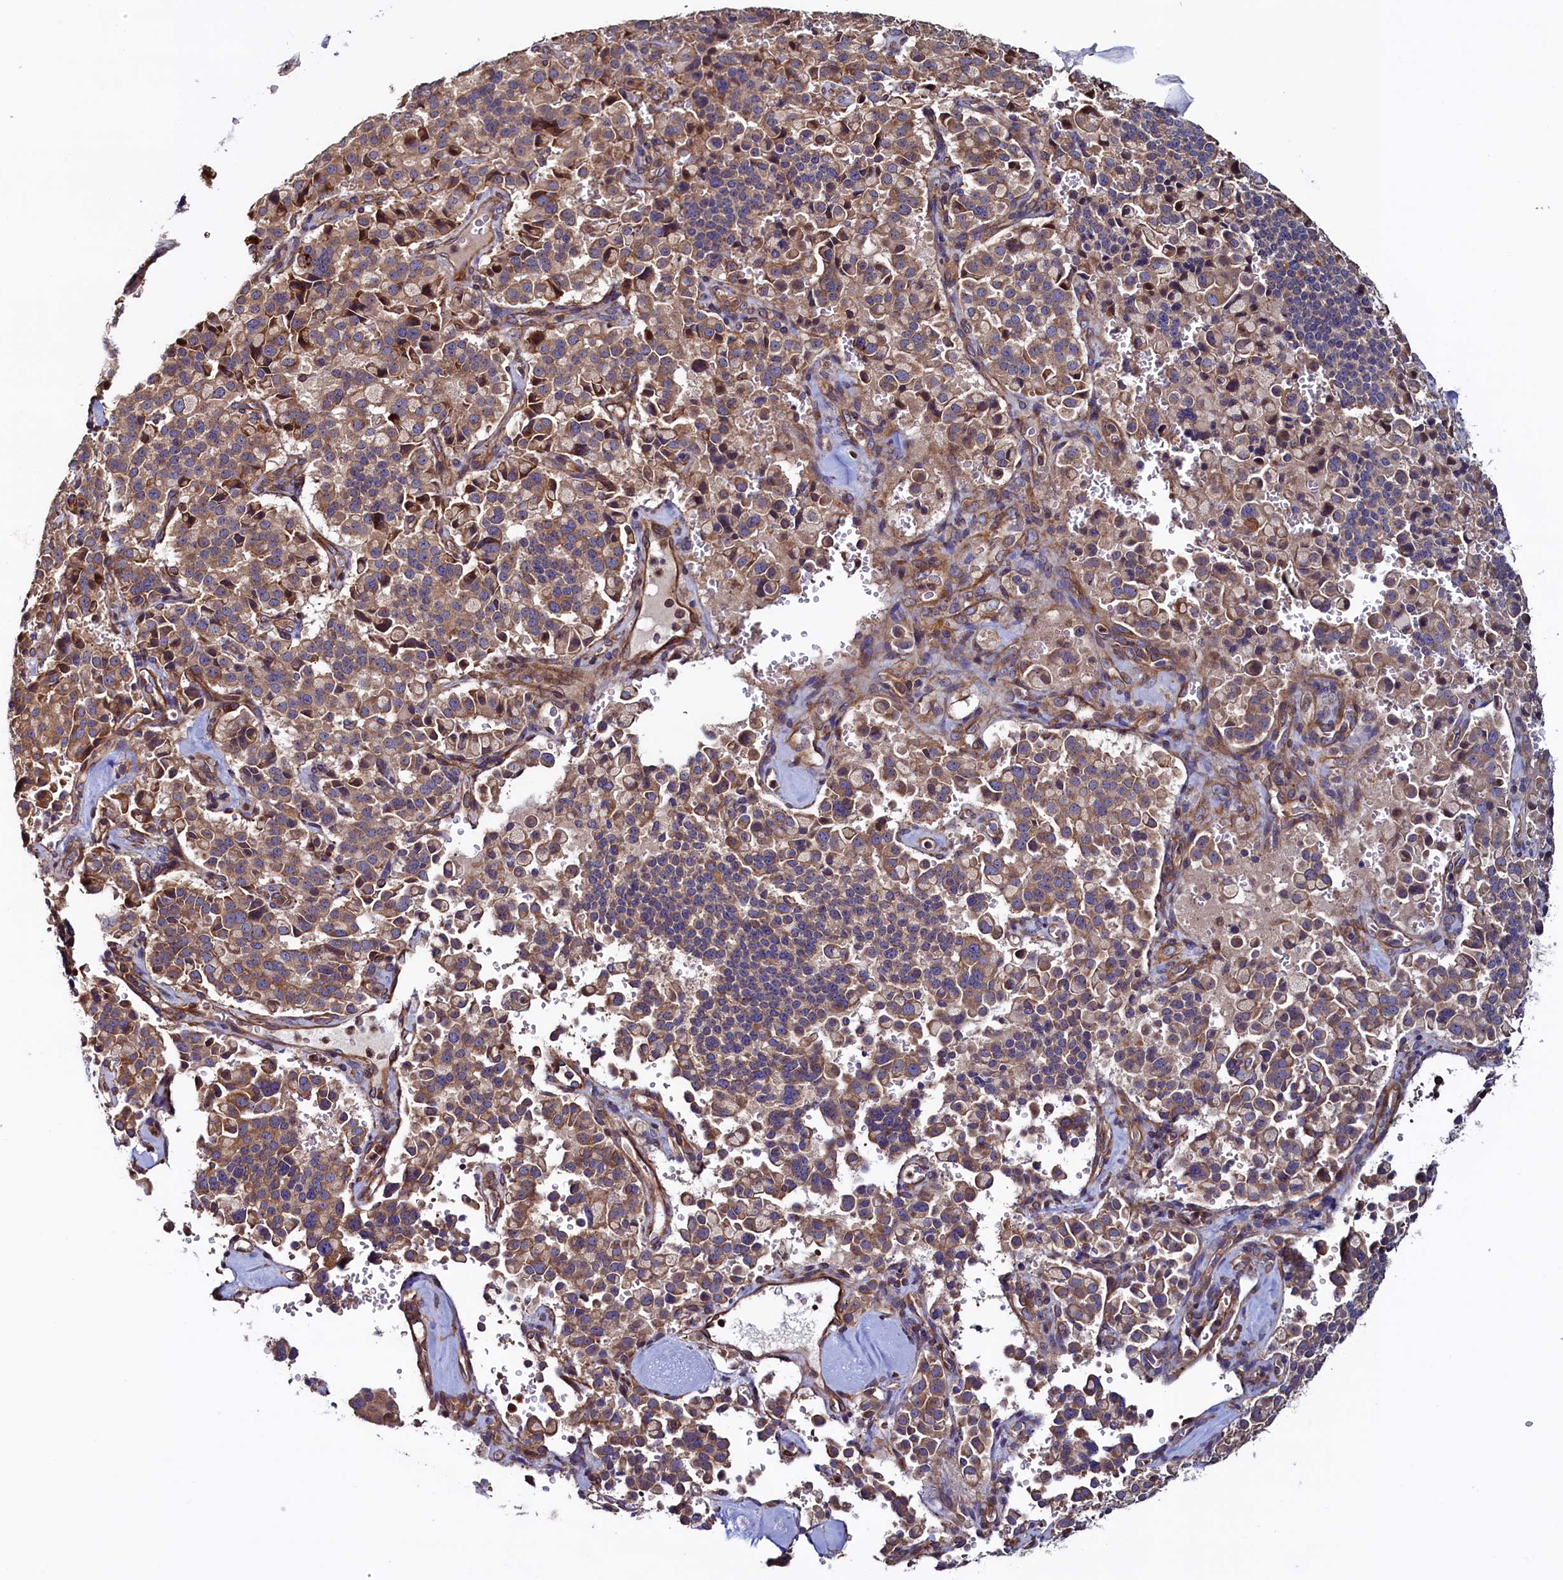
{"staining": {"intensity": "weak", "quantity": ">75%", "location": "cytoplasmic/membranous"}, "tissue": "pancreatic cancer", "cell_type": "Tumor cells", "image_type": "cancer", "snomed": [{"axis": "morphology", "description": "Adenocarcinoma, NOS"}, {"axis": "topography", "description": "Pancreas"}], "caption": "High-power microscopy captured an immunohistochemistry photomicrograph of pancreatic adenocarcinoma, revealing weak cytoplasmic/membranous positivity in approximately >75% of tumor cells. (brown staining indicates protein expression, while blue staining denotes nuclei).", "gene": "ATXN2L", "patient": {"sex": "male", "age": 65}}